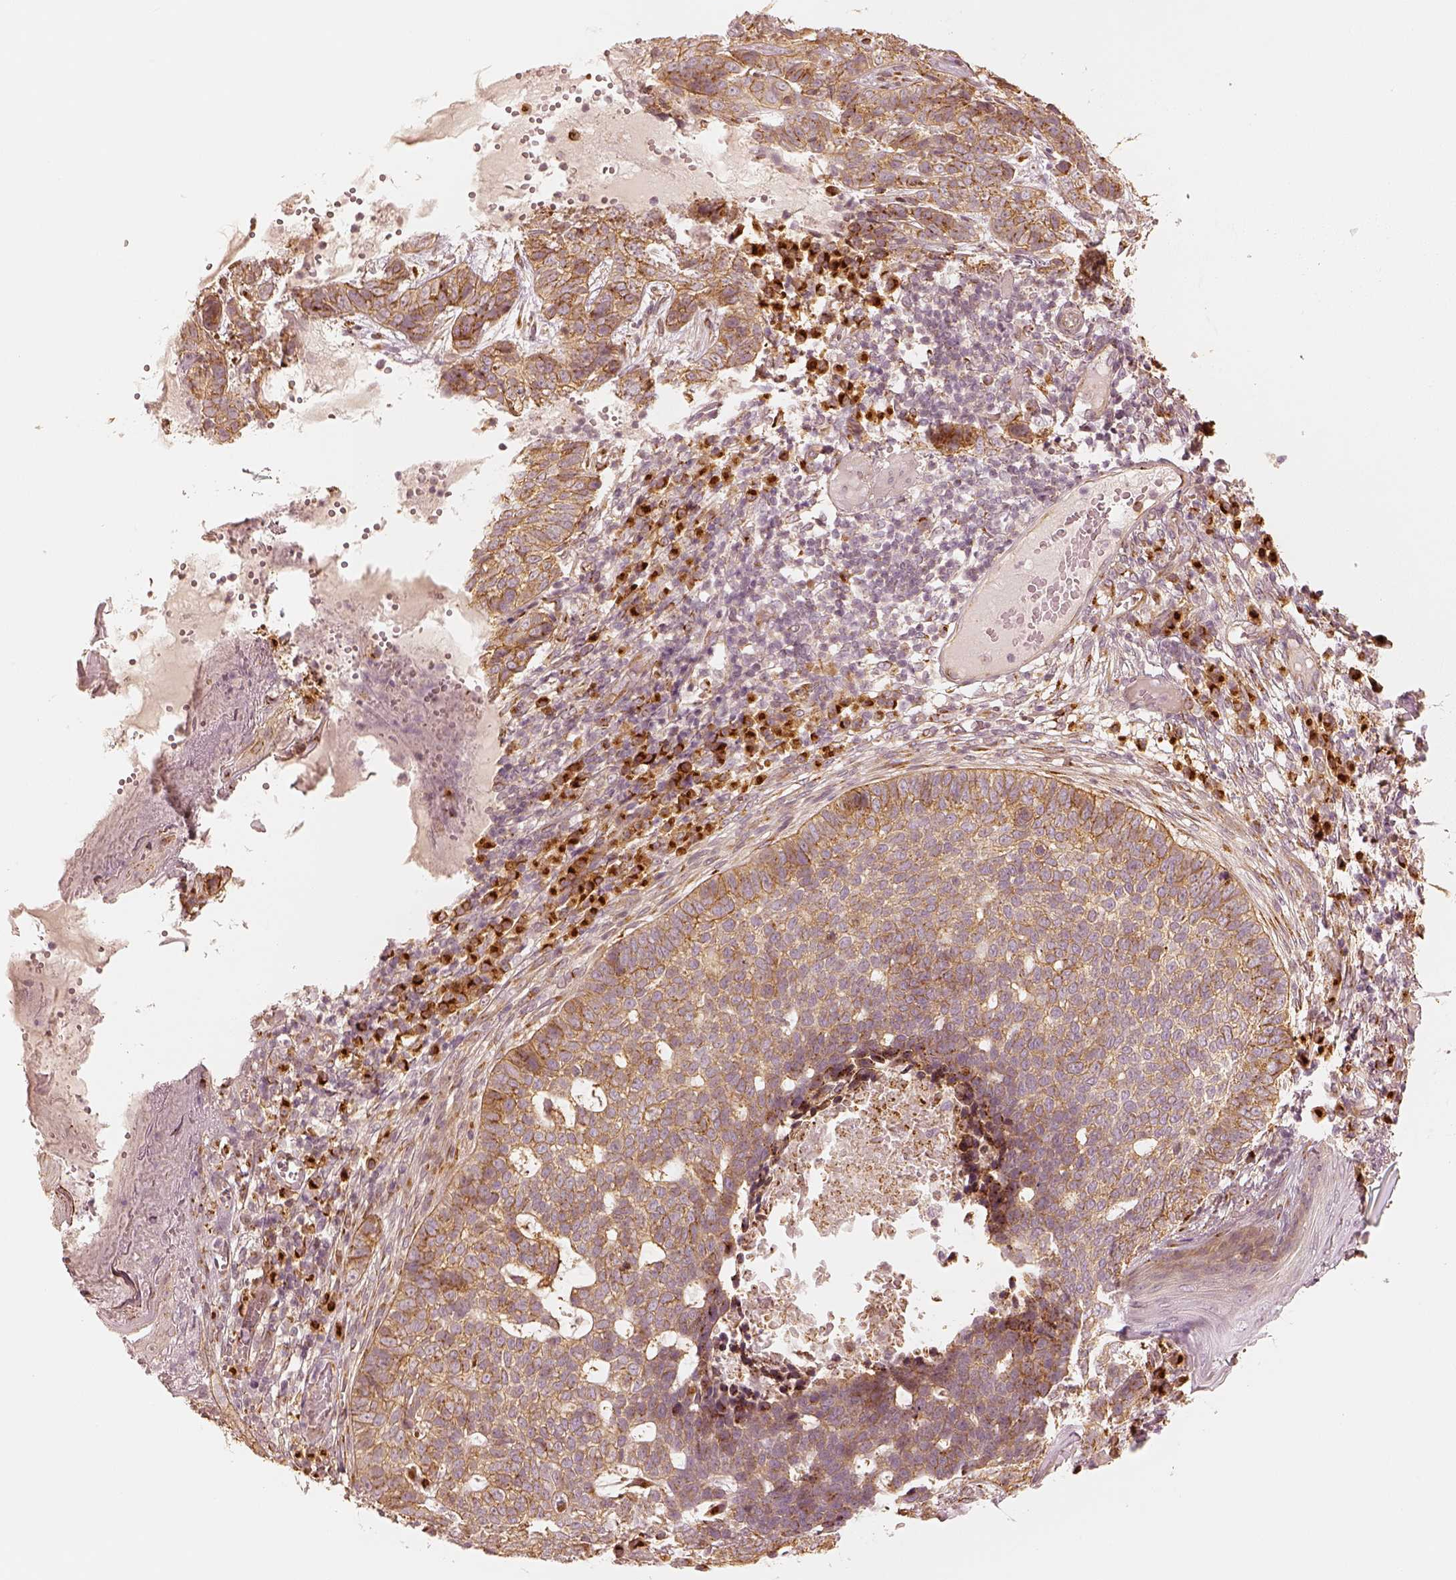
{"staining": {"intensity": "moderate", "quantity": "<25%", "location": "cytoplasmic/membranous"}, "tissue": "skin cancer", "cell_type": "Tumor cells", "image_type": "cancer", "snomed": [{"axis": "morphology", "description": "Basal cell carcinoma"}, {"axis": "topography", "description": "Skin"}], "caption": "Skin cancer was stained to show a protein in brown. There is low levels of moderate cytoplasmic/membranous expression in about <25% of tumor cells.", "gene": "GORASP2", "patient": {"sex": "female", "age": 69}}